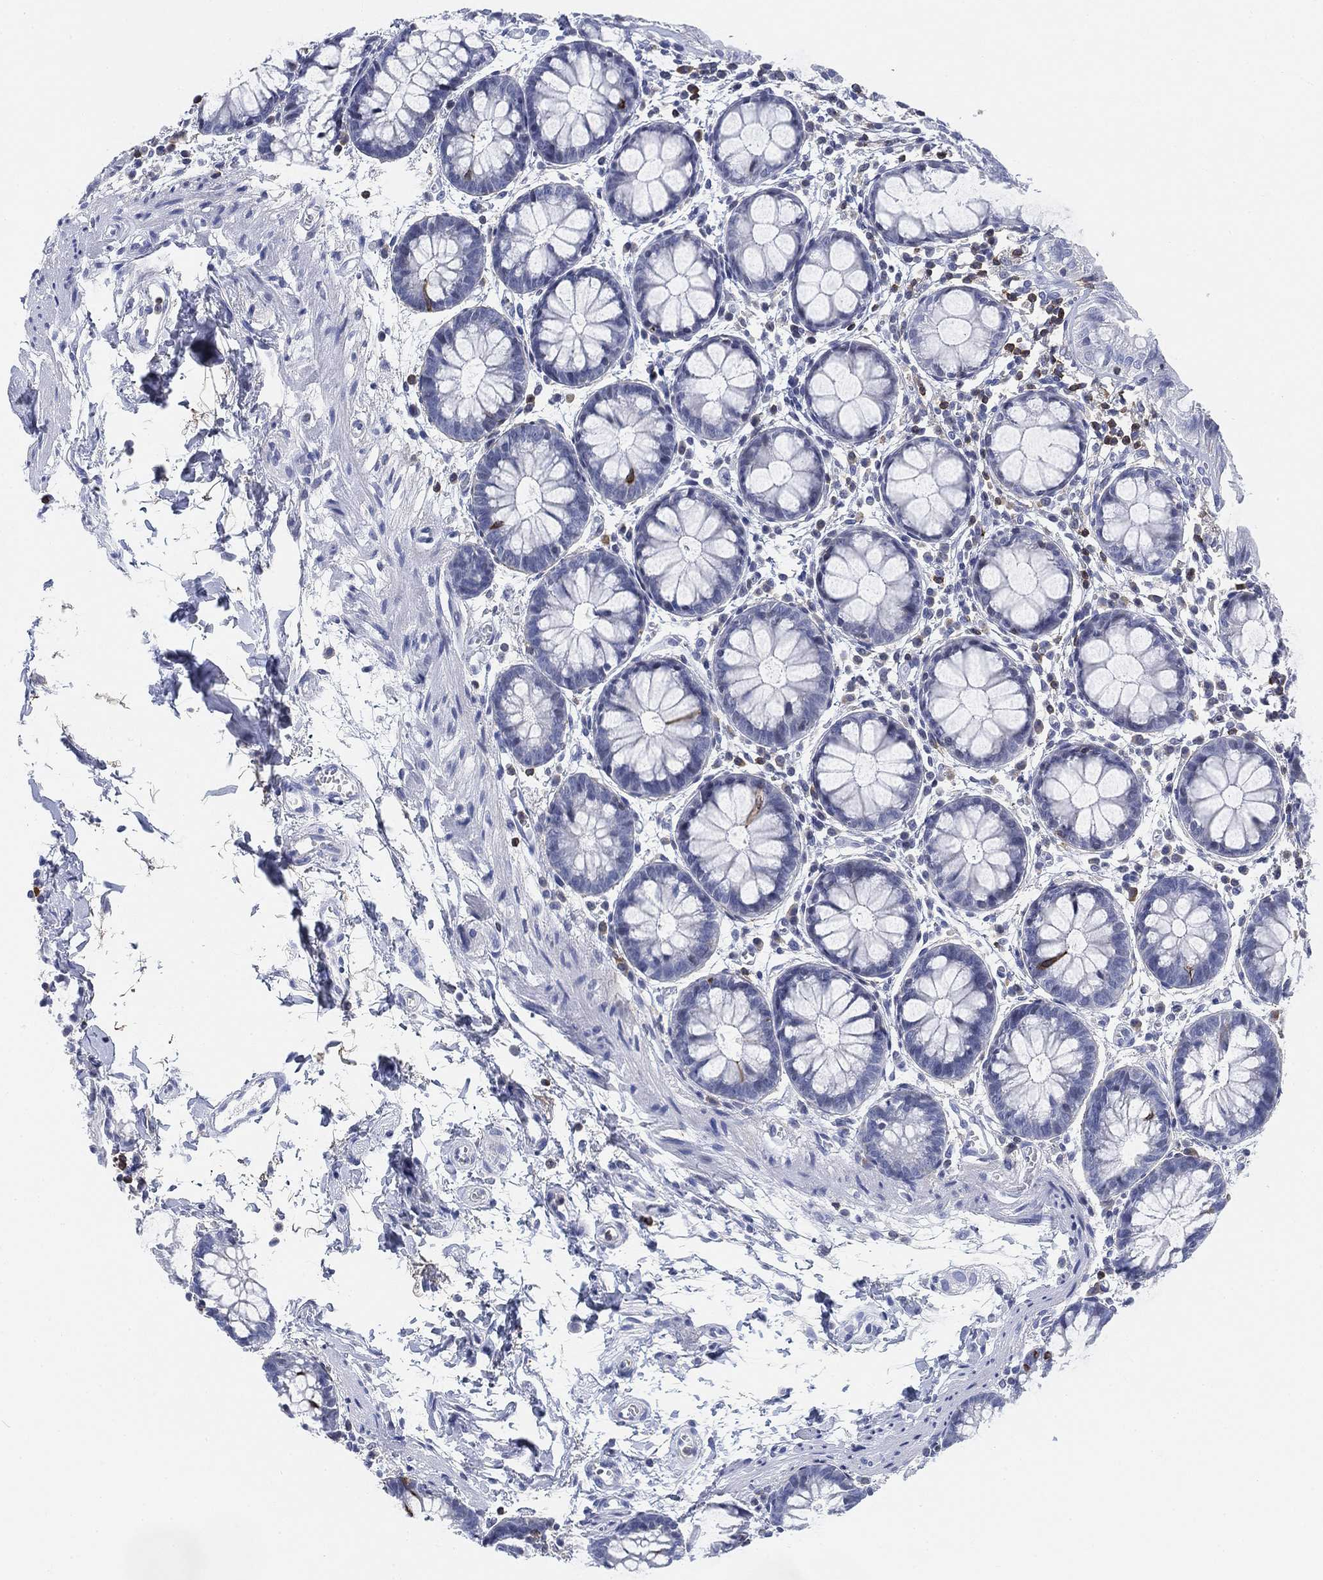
{"staining": {"intensity": "negative", "quantity": "none", "location": "none"}, "tissue": "rectum", "cell_type": "Glandular cells", "image_type": "normal", "snomed": [{"axis": "morphology", "description": "Normal tissue, NOS"}, {"axis": "topography", "description": "Rectum"}], "caption": "Immunohistochemical staining of unremarkable human rectum exhibits no significant staining in glandular cells.", "gene": "FYB1", "patient": {"sex": "male", "age": 57}}